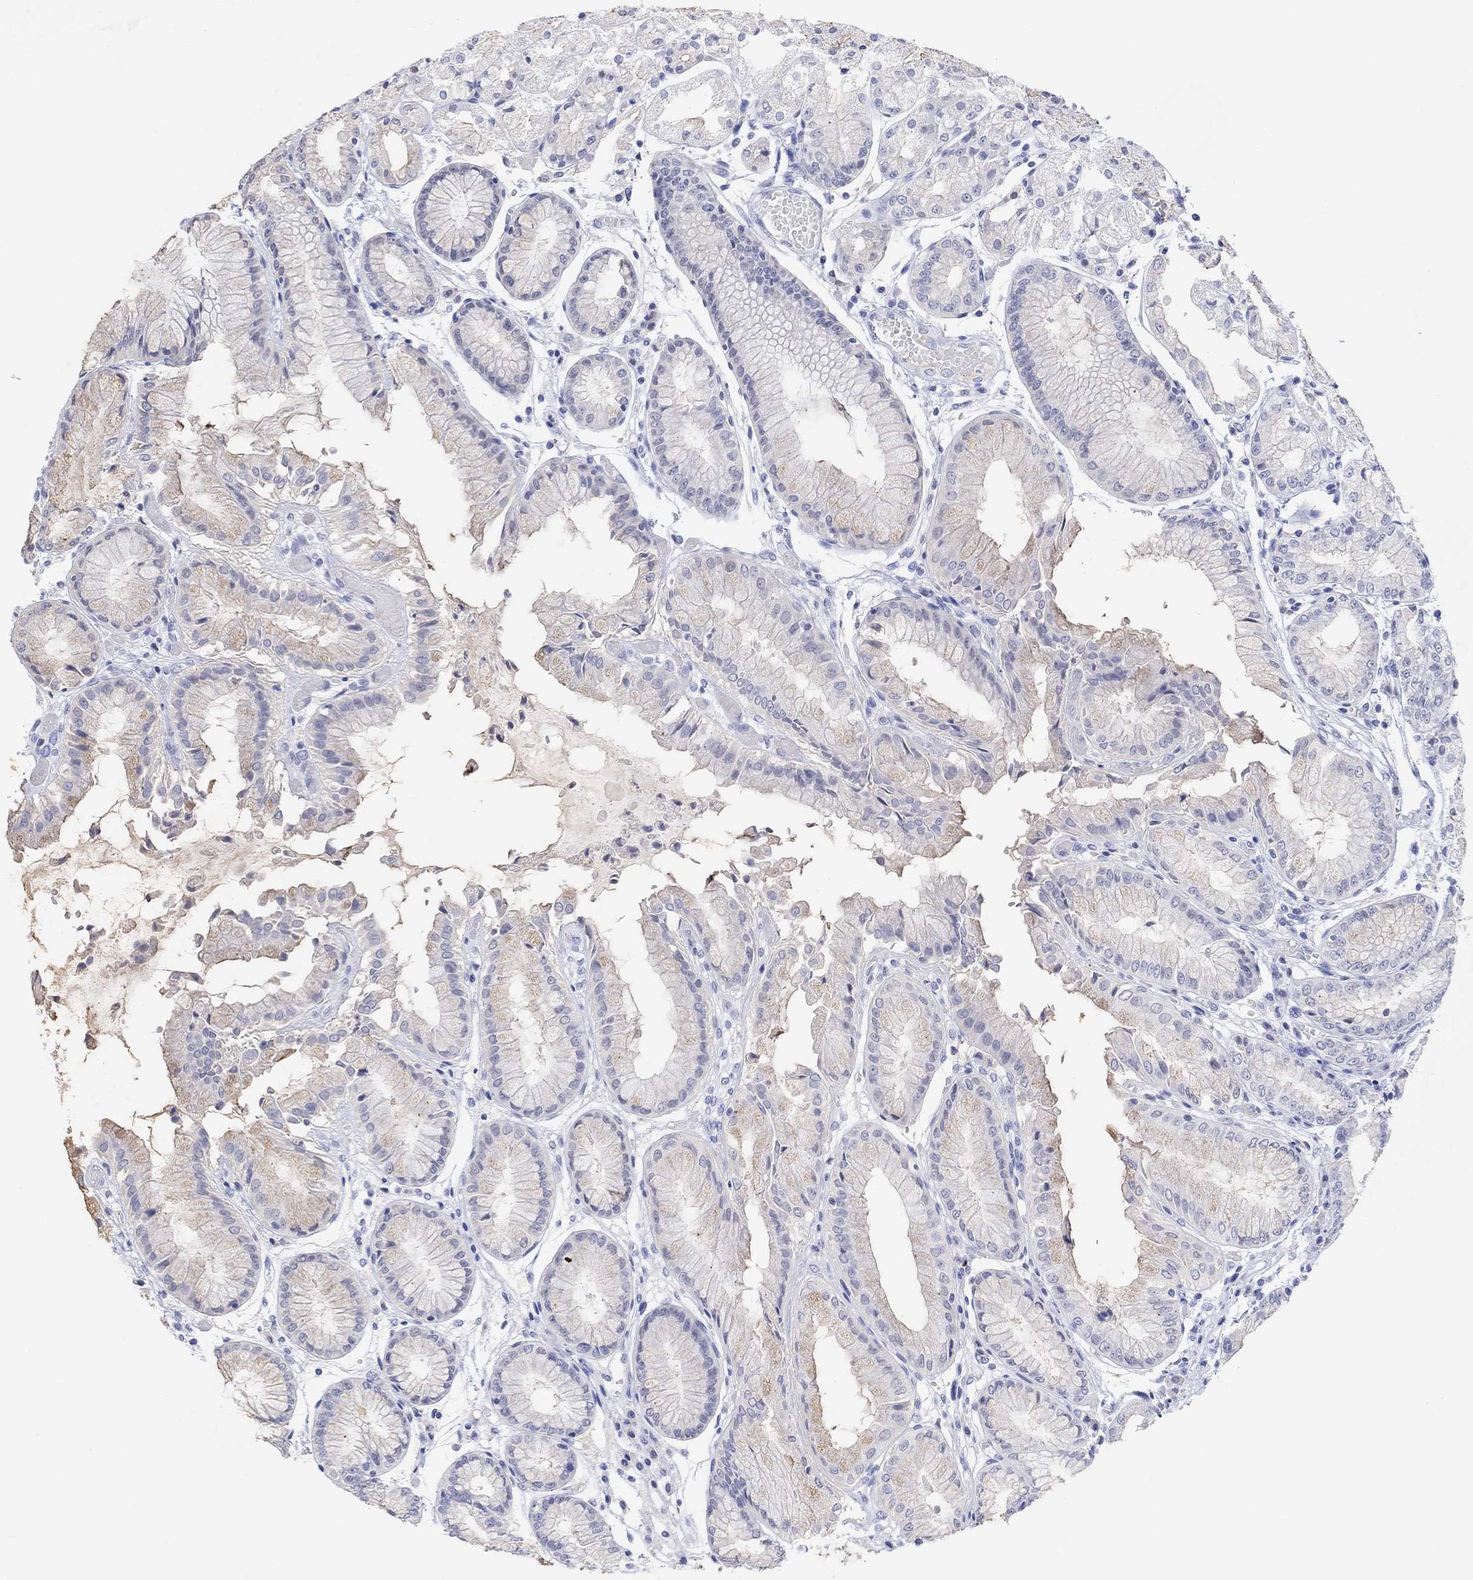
{"staining": {"intensity": "moderate", "quantity": "<25%", "location": "cytoplasmic/membranous"}, "tissue": "stomach", "cell_type": "Glandular cells", "image_type": "normal", "snomed": [{"axis": "morphology", "description": "Normal tissue, NOS"}, {"axis": "topography", "description": "Stomach, upper"}], "caption": "The immunohistochemical stain labels moderate cytoplasmic/membranous staining in glandular cells of normal stomach. (DAB IHC with brightfield microscopy, high magnification).", "gene": "TYR", "patient": {"sex": "male", "age": 72}}